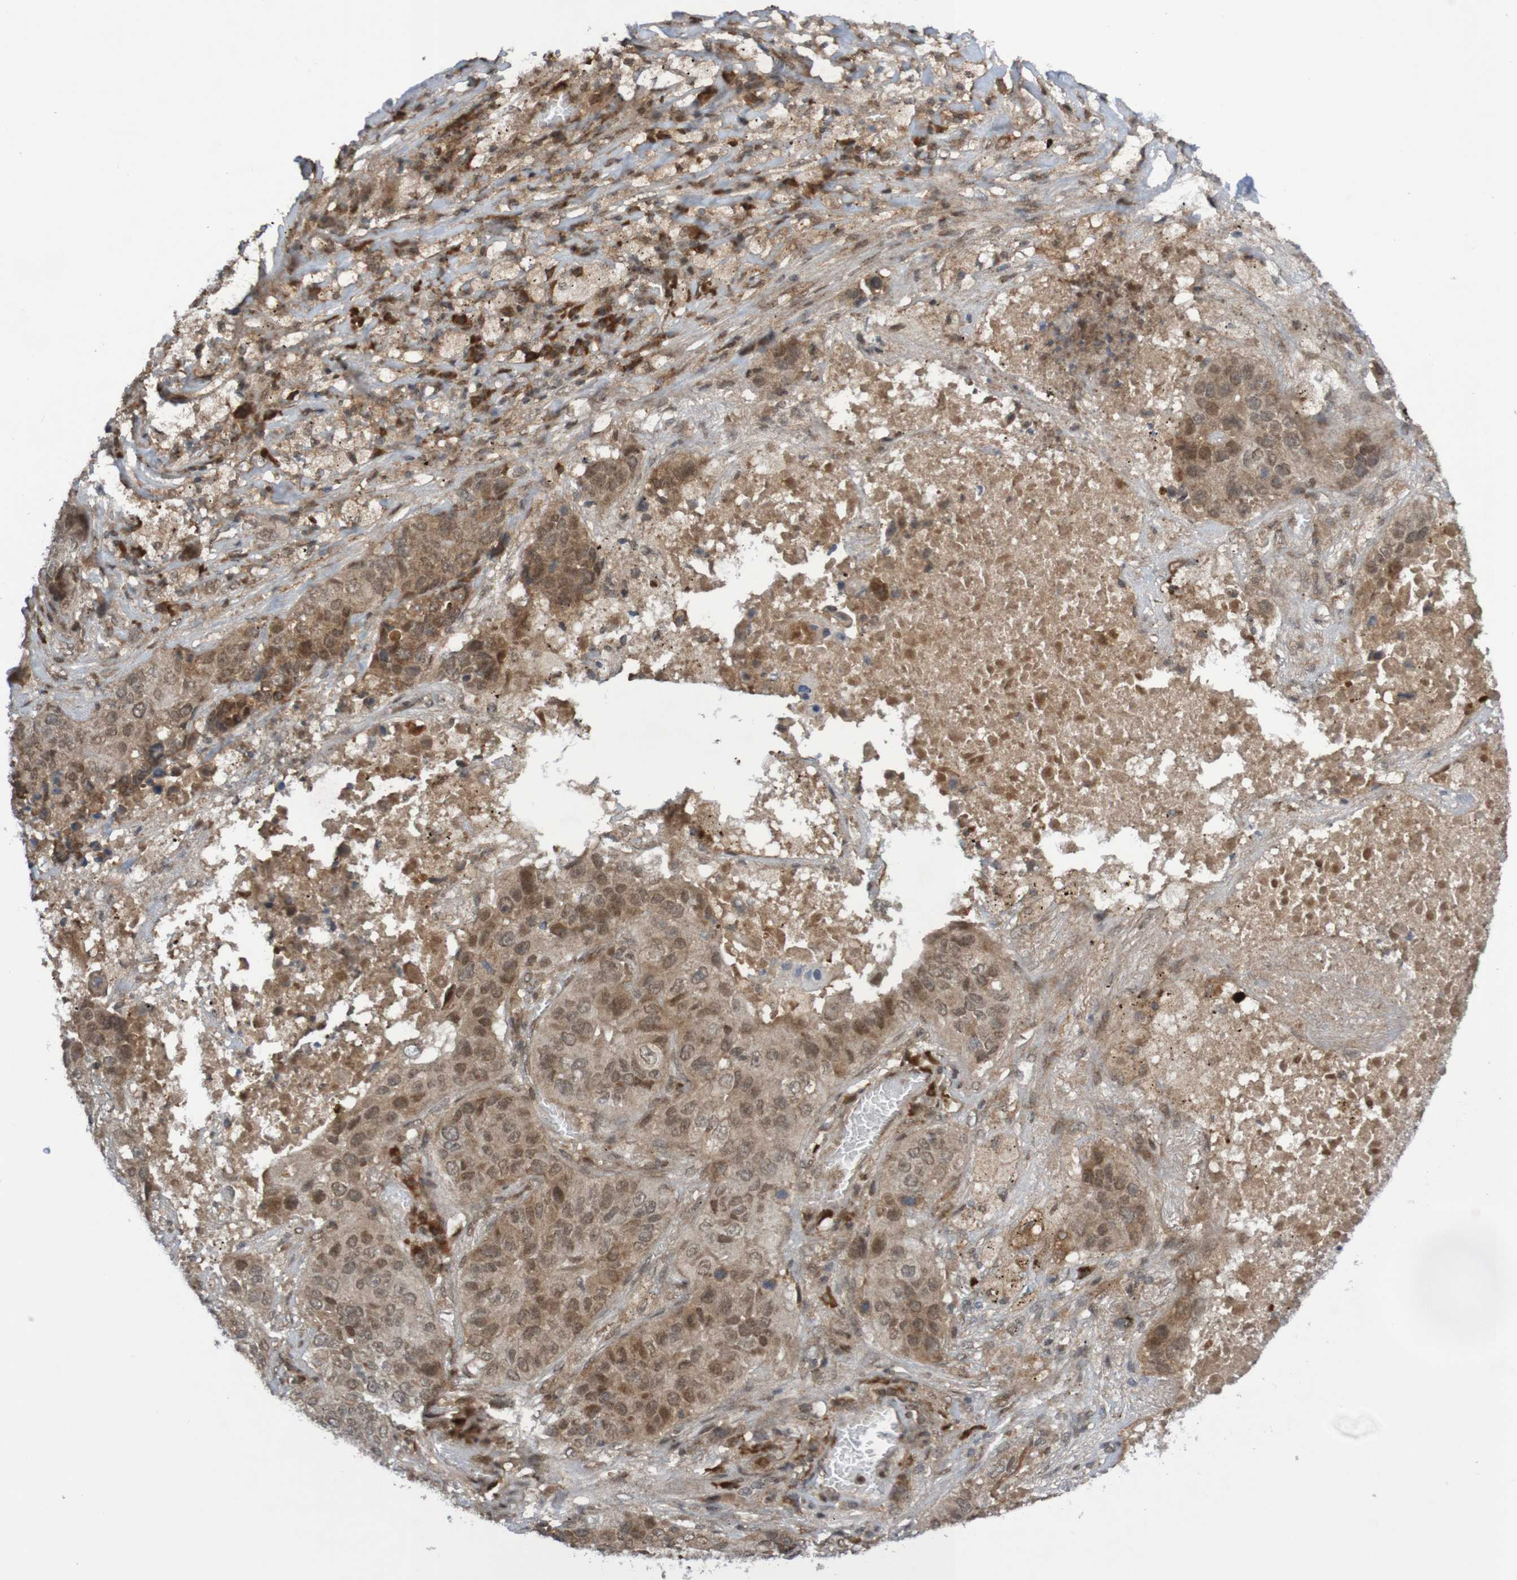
{"staining": {"intensity": "weak", "quantity": ">75%", "location": "cytoplasmic/membranous,nuclear"}, "tissue": "lung cancer", "cell_type": "Tumor cells", "image_type": "cancer", "snomed": [{"axis": "morphology", "description": "Squamous cell carcinoma, NOS"}, {"axis": "topography", "description": "Lung"}], "caption": "This image exhibits immunohistochemistry (IHC) staining of human lung cancer (squamous cell carcinoma), with low weak cytoplasmic/membranous and nuclear expression in approximately >75% of tumor cells.", "gene": "ITLN1", "patient": {"sex": "male", "age": 57}}